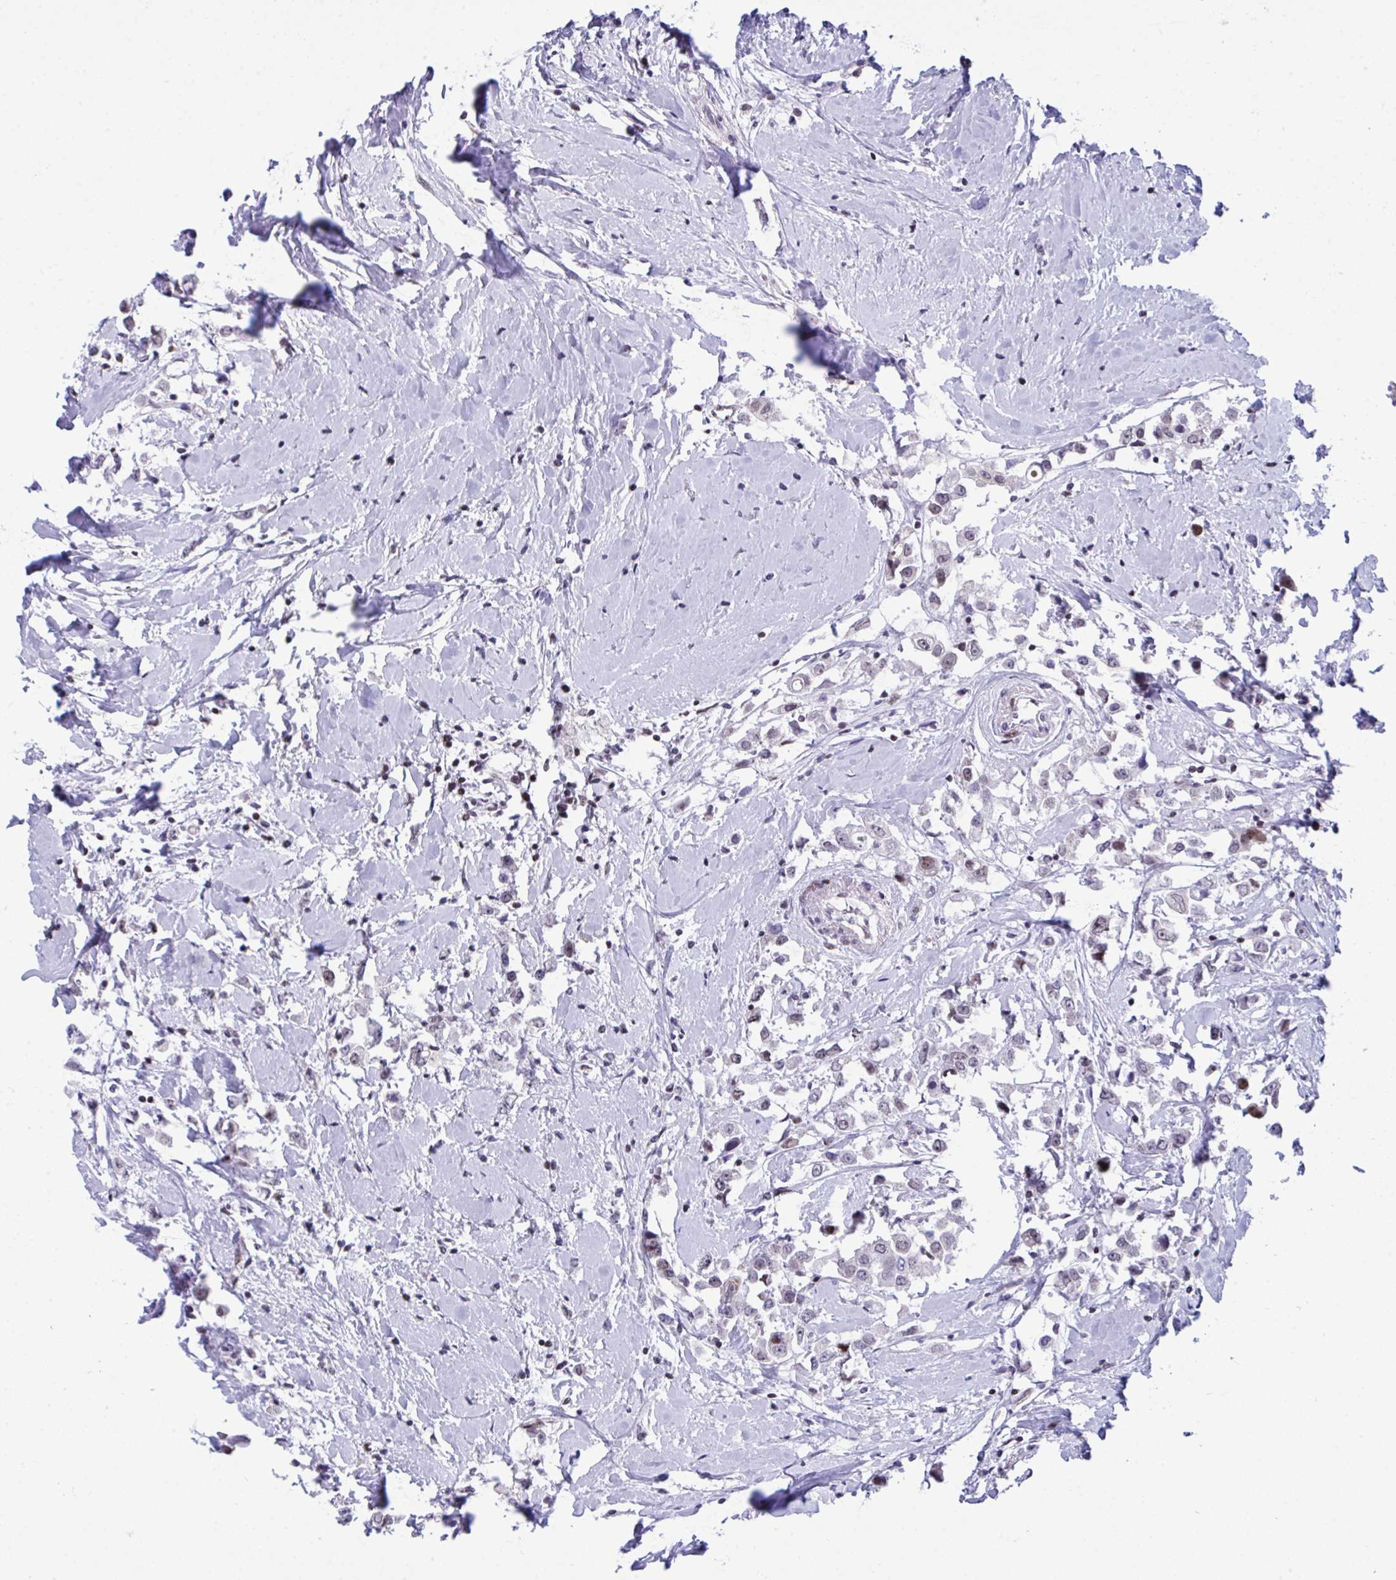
{"staining": {"intensity": "negative", "quantity": "none", "location": "none"}, "tissue": "breast cancer", "cell_type": "Tumor cells", "image_type": "cancer", "snomed": [{"axis": "morphology", "description": "Duct carcinoma"}, {"axis": "topography", "description": "Breast"}], "caption": "There is no significant expression in tumor cells of breast cancer (invasive ductal carcinoma). The staining was performed using DAB (3,3'-diaminobenzidine) to visualize the protein expression in brown, while the nuclei were stained in blue with hematoxylin (Magnification: 20x).", "gene": "ZFHX3", "patient": {"sex": "female", "age": 61}}